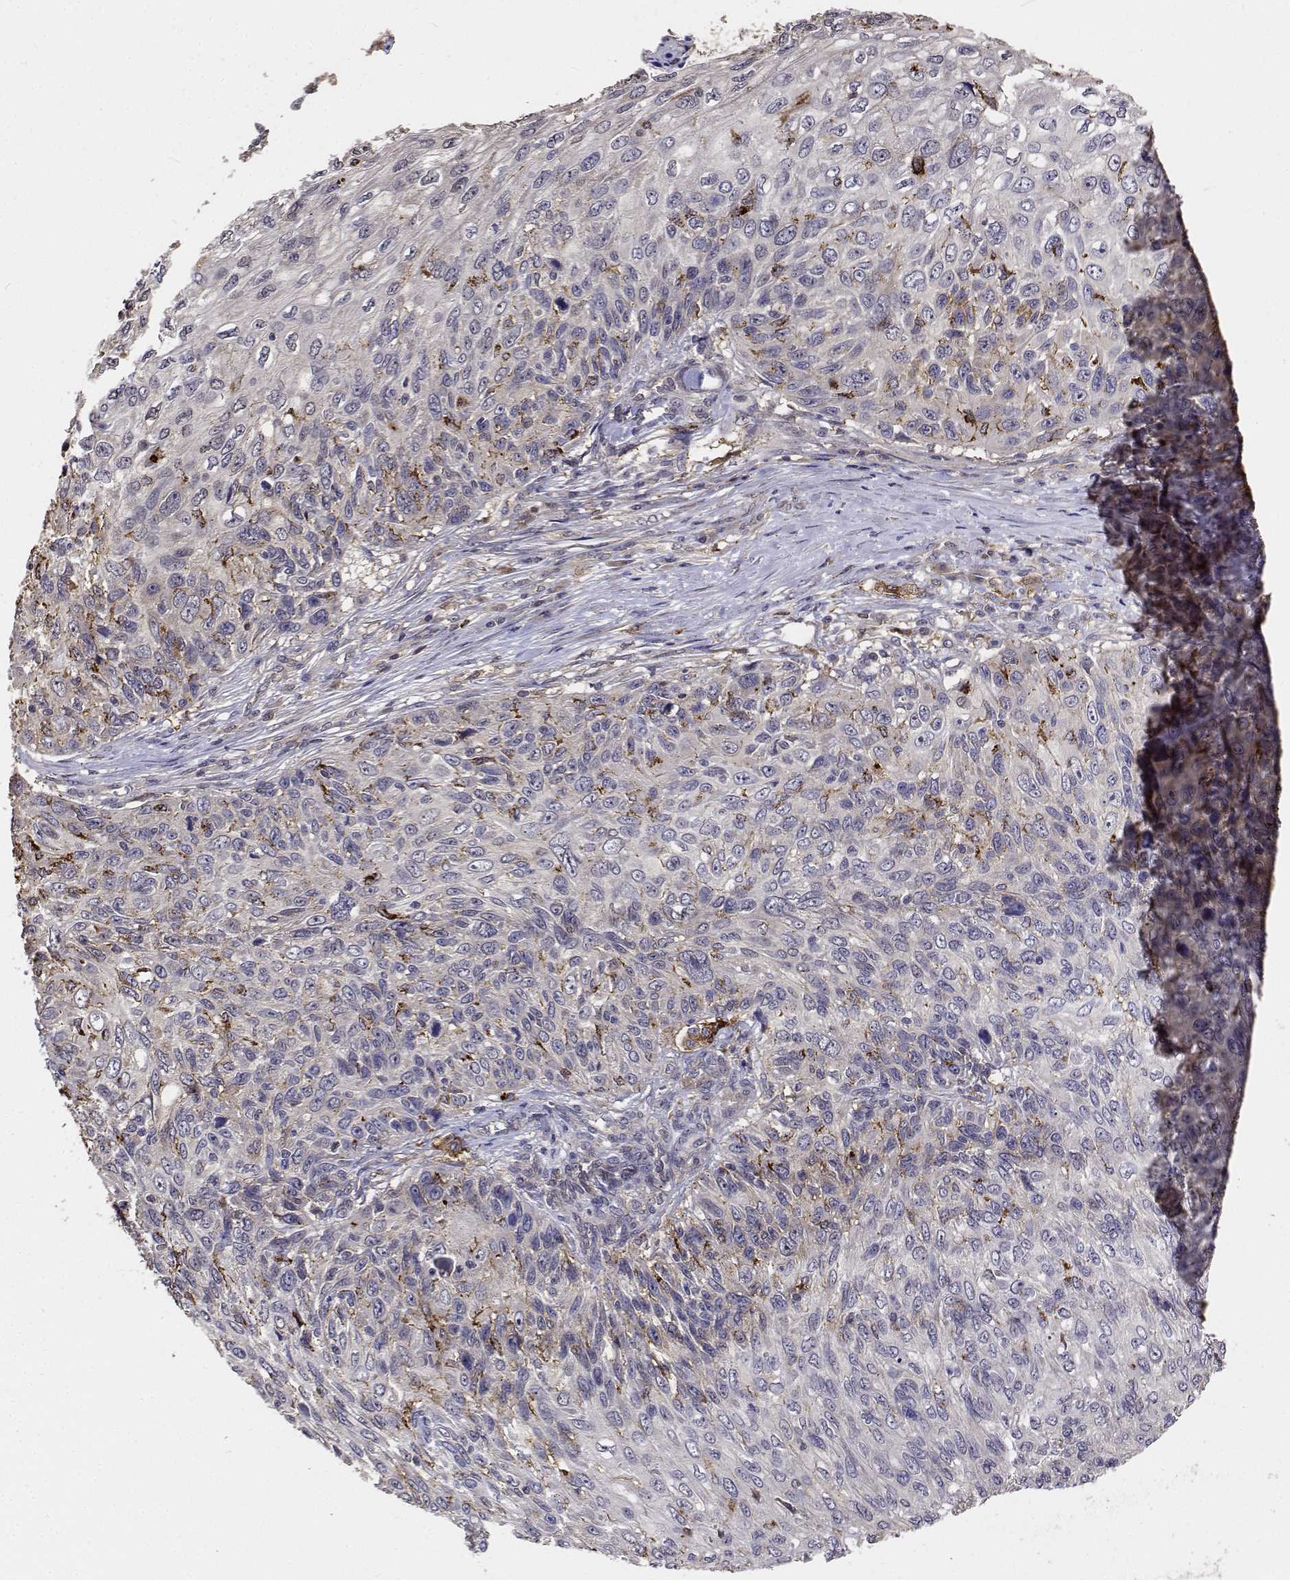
{"staining": {"intensity": "negative", "quantity": "none", "location": "none"}, "tissue": "skin cancer", "cell_type": "Tumor cells", "image_type": "cancer", "snomed": [{"axis": "morphology", "description": "Squamous cell carcinoma, NOS"}, {"axis": "topography", "description": "Skin"}], "caption": "Skin cancer (squamous cell carcinoma) was stained to show a protein in brown. There is no significant staining in tumor cells. The staining is performed using DAB (3,3'-diaminobenzidine) brown chromogen with nuclei counter-stained in using hematoxylin.", "gene": "PCID2", "patient": {"sex": "male", "age": 92}}